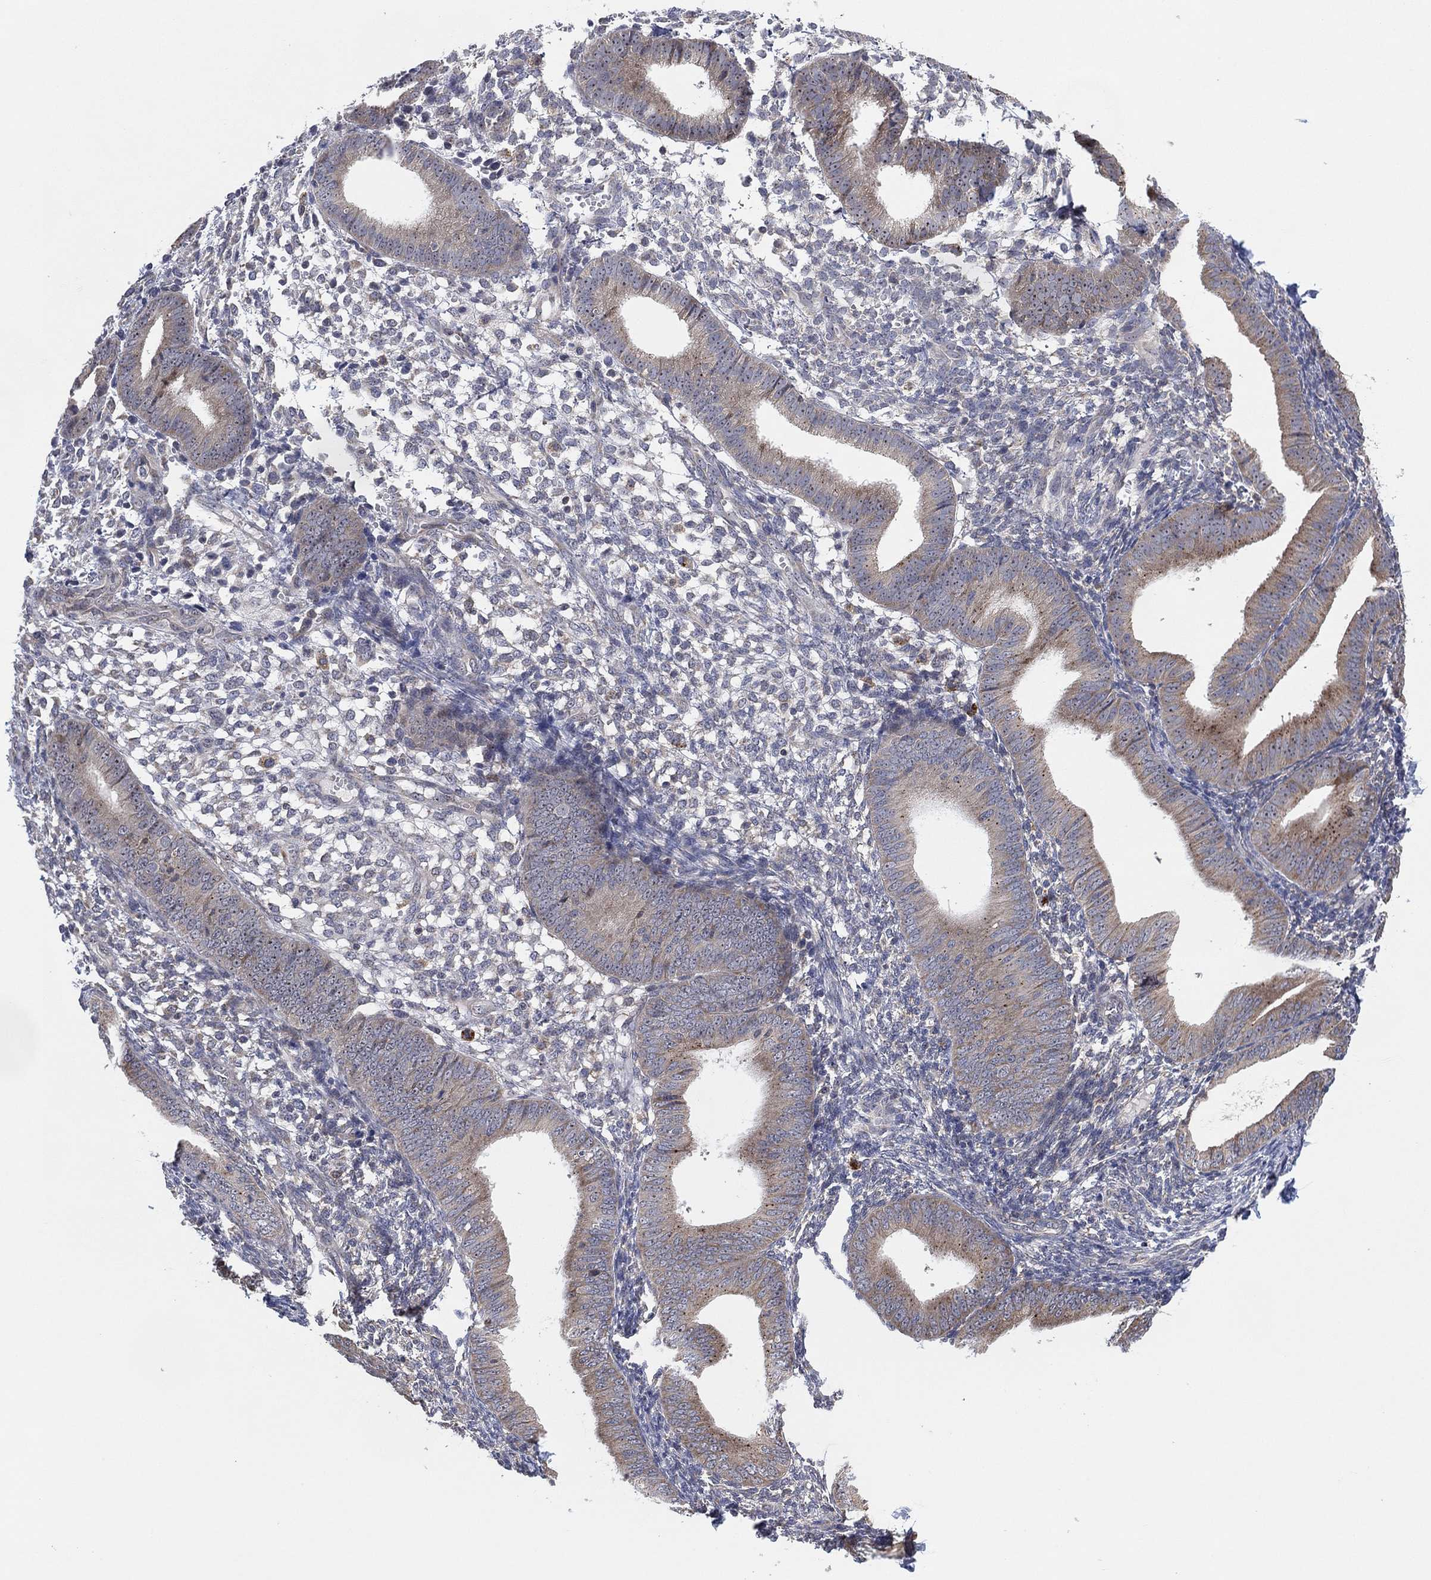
{"staining": {"intensity": "negative", "quantity": "none", "location": "none"}, "tissue": "endometrium", "cell_type": "Cells in endometrial stroma", "image_type": "normal", "snomed": [{"axis": "morphology", "description": "Normal tissue, NOS"}, {"axis": "topography", "description": "Endometrium"}], "caption": "This image is of benign endometrium stained with immunohistochemistry (IHC) to label a protein in brown with the nuclei are counter-stained blue. There is no expression in cells in endometrial stroma. (Stains: DAB IHC with hematoxylin counter stain, Microscopy: brightfield microscopy at high magnification).", "gene": "FAM104A", "patient": {"sex": "female", "age": 39}}